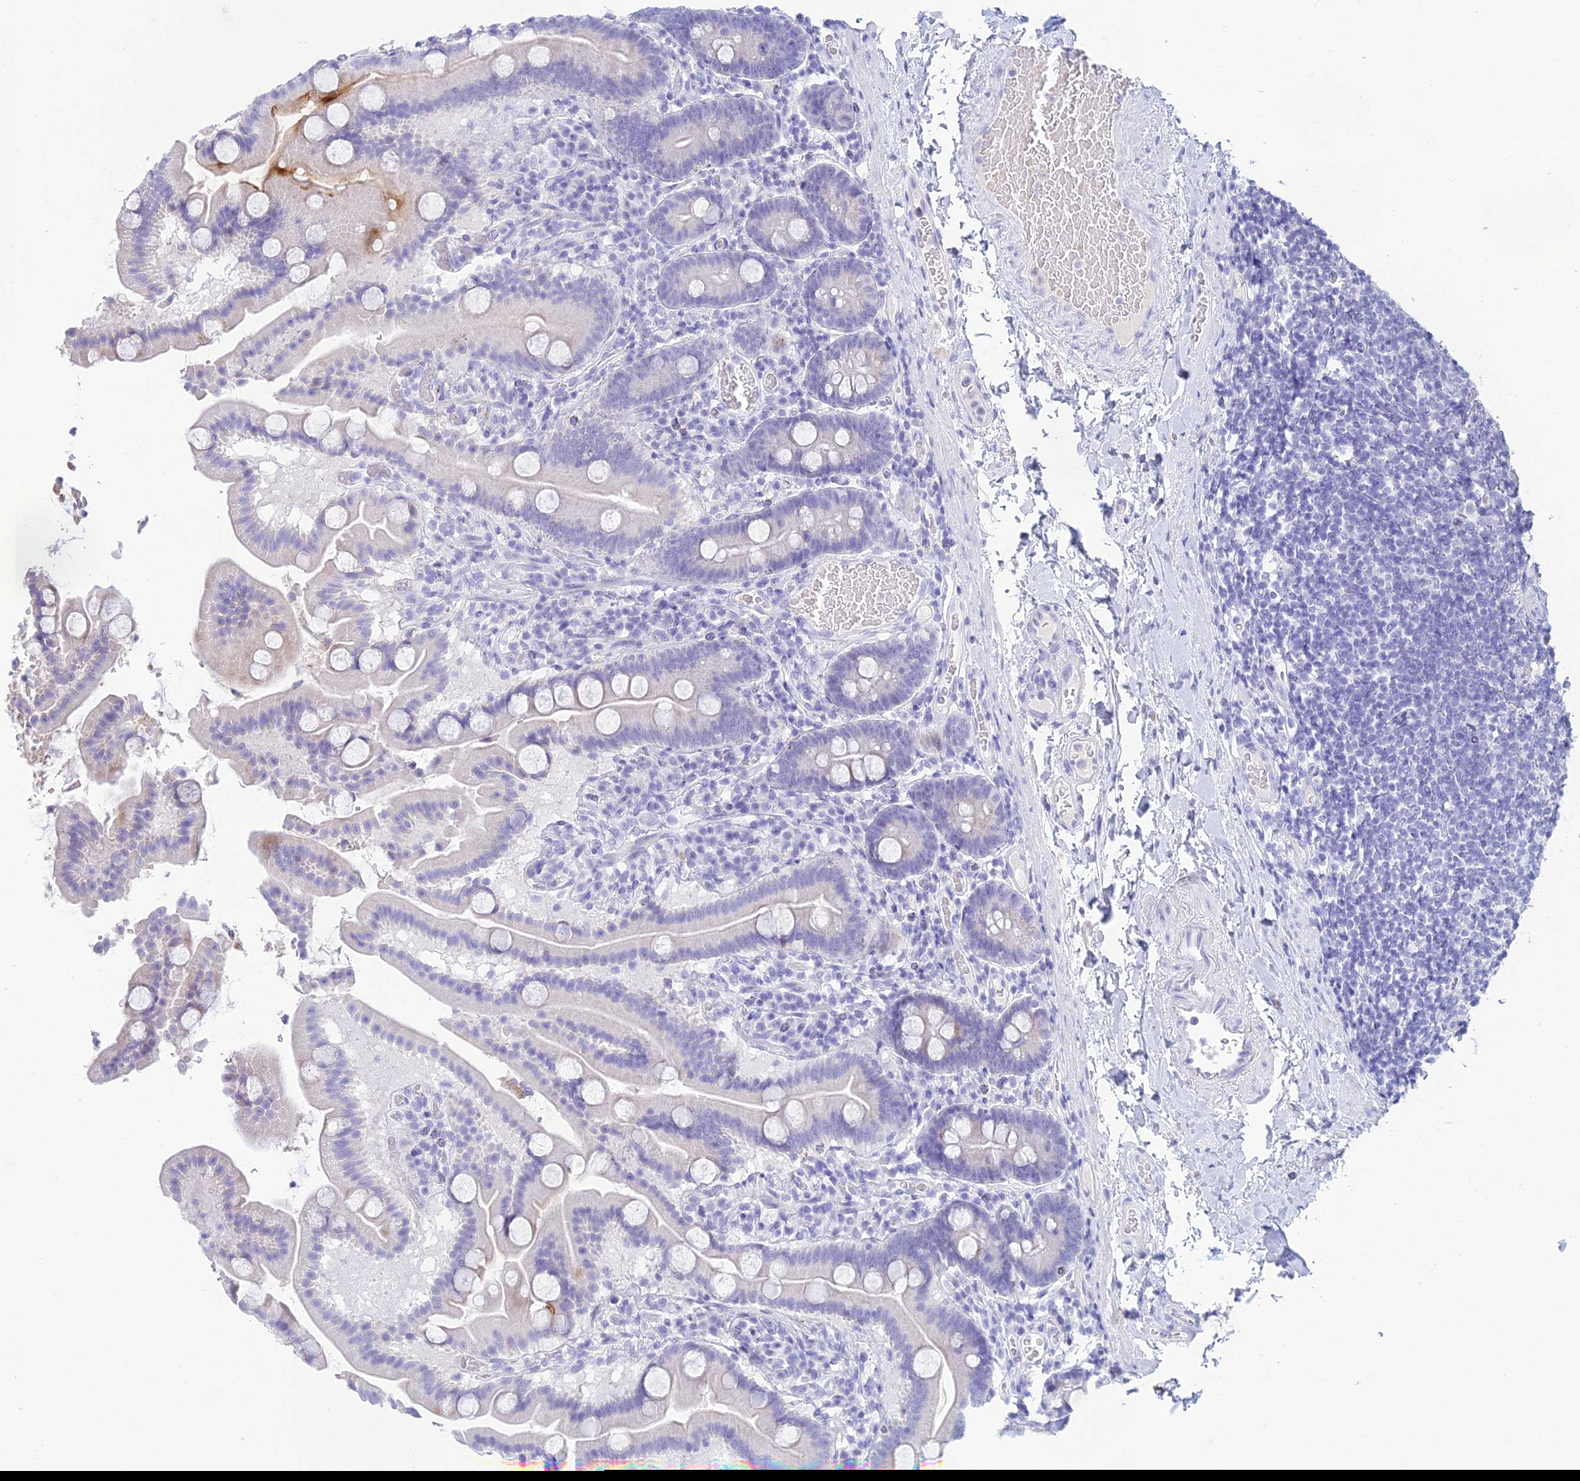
{"staining": {"intensity": "weak", "quantity": "25%-75%", "location": "cytoplasmic/membranous"}, "tissue": "duodenum", "cell_type": "Glandular cells", "image_type": "normal", "snomed": [{"axis": "morphology", "description": "Normal tissue, NOS"}, {"axis": "topography", "description": "Duodenum"}], "caption": "The micrograph exhibits staining of normal duodenum, revealing weak cytoplasmic/membranous protein expression (brown color) within glandular cells.", "gene": "MAL2", "patient": {"sex": "male", "age": 55}}